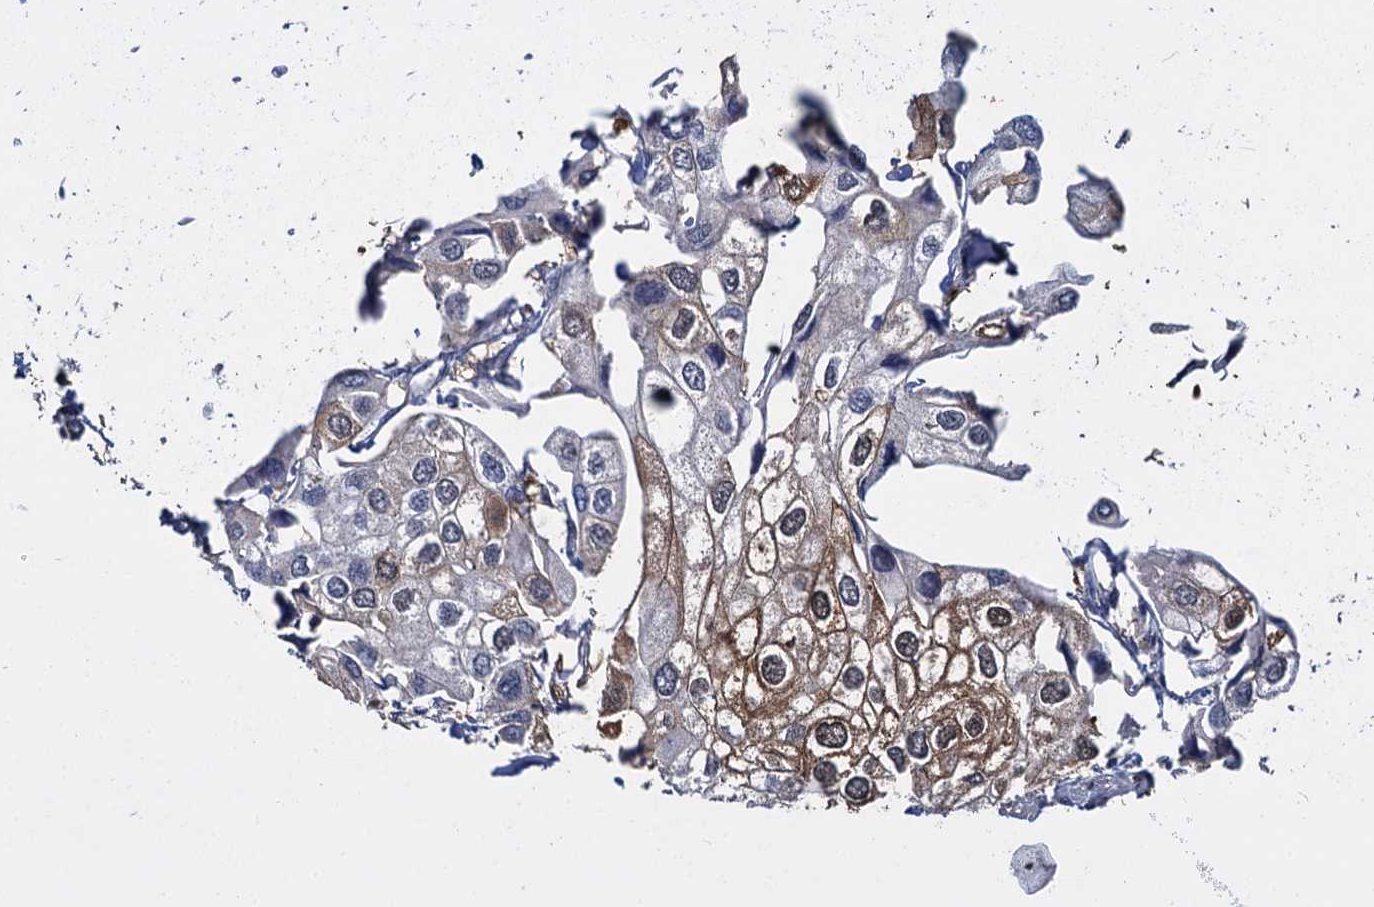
{"staining": {"intensity": "moderate", "quantity": "<25%", "location": "cytoplasmic/membranous"}, "tissue": "urothelial cancer", "cell_type": "Tumor cells", "image_type": "cancer", "snomed": [{"axis": "morphology", "description": "Urothelial carcinoma, High grade"}, {"axis": "topography", "description": "Urinary bladder"}], "caption": "High-power microscopy captured an immunohistochemistry image of high-grade urothelial carcinoma, revealing moderate cytoplasmic/membranous expression in approximately <25% of tumor cells. (Brightfield microscopy of DAB IHC at high magnification).", "gene": "GSTM3", "patient": {"sex": "male", "age": 64}}